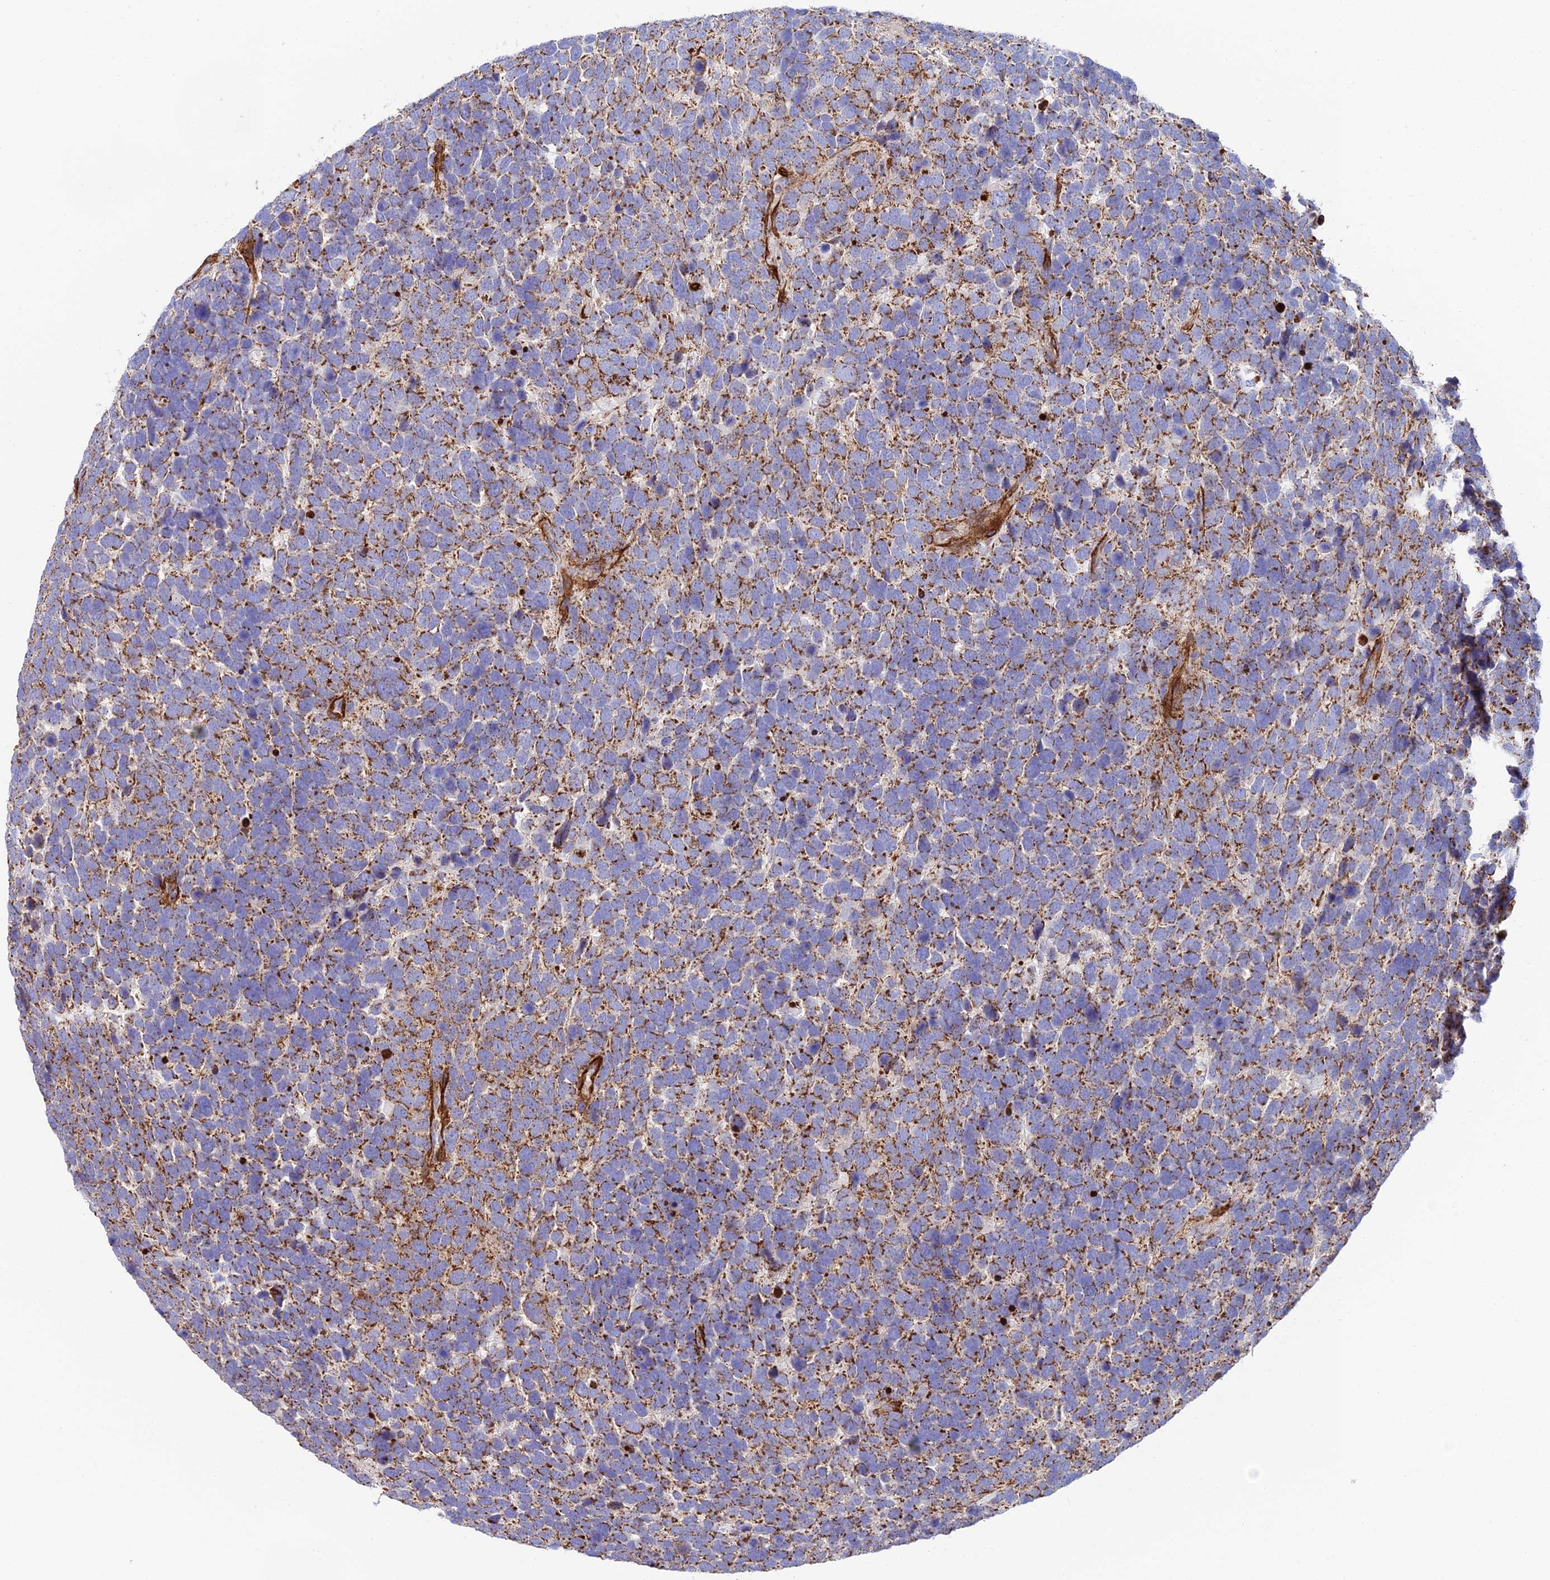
{"staining": {"intensity": "strong", "quantity": "25%-75%", "location": "cytoplasmic/membranous"}, "tissue": "urothelial cancer", "cell_type": "Tumor cells", "image_type": "cancer", "snomed": [{"axis": "morphology", "description": "Urothelial carcinoma, High grade"}, {"axis": "topography", "description": "Urinary bladder"}], "caption": "DAB immunohistochemical staining of urothelial cancer displays strong cytoplasmic/membranous protein staining in approximately 25%-75% of tumor cells.", "gene": "CSPG4", "patient": {"sex": "female", "age": 82}}